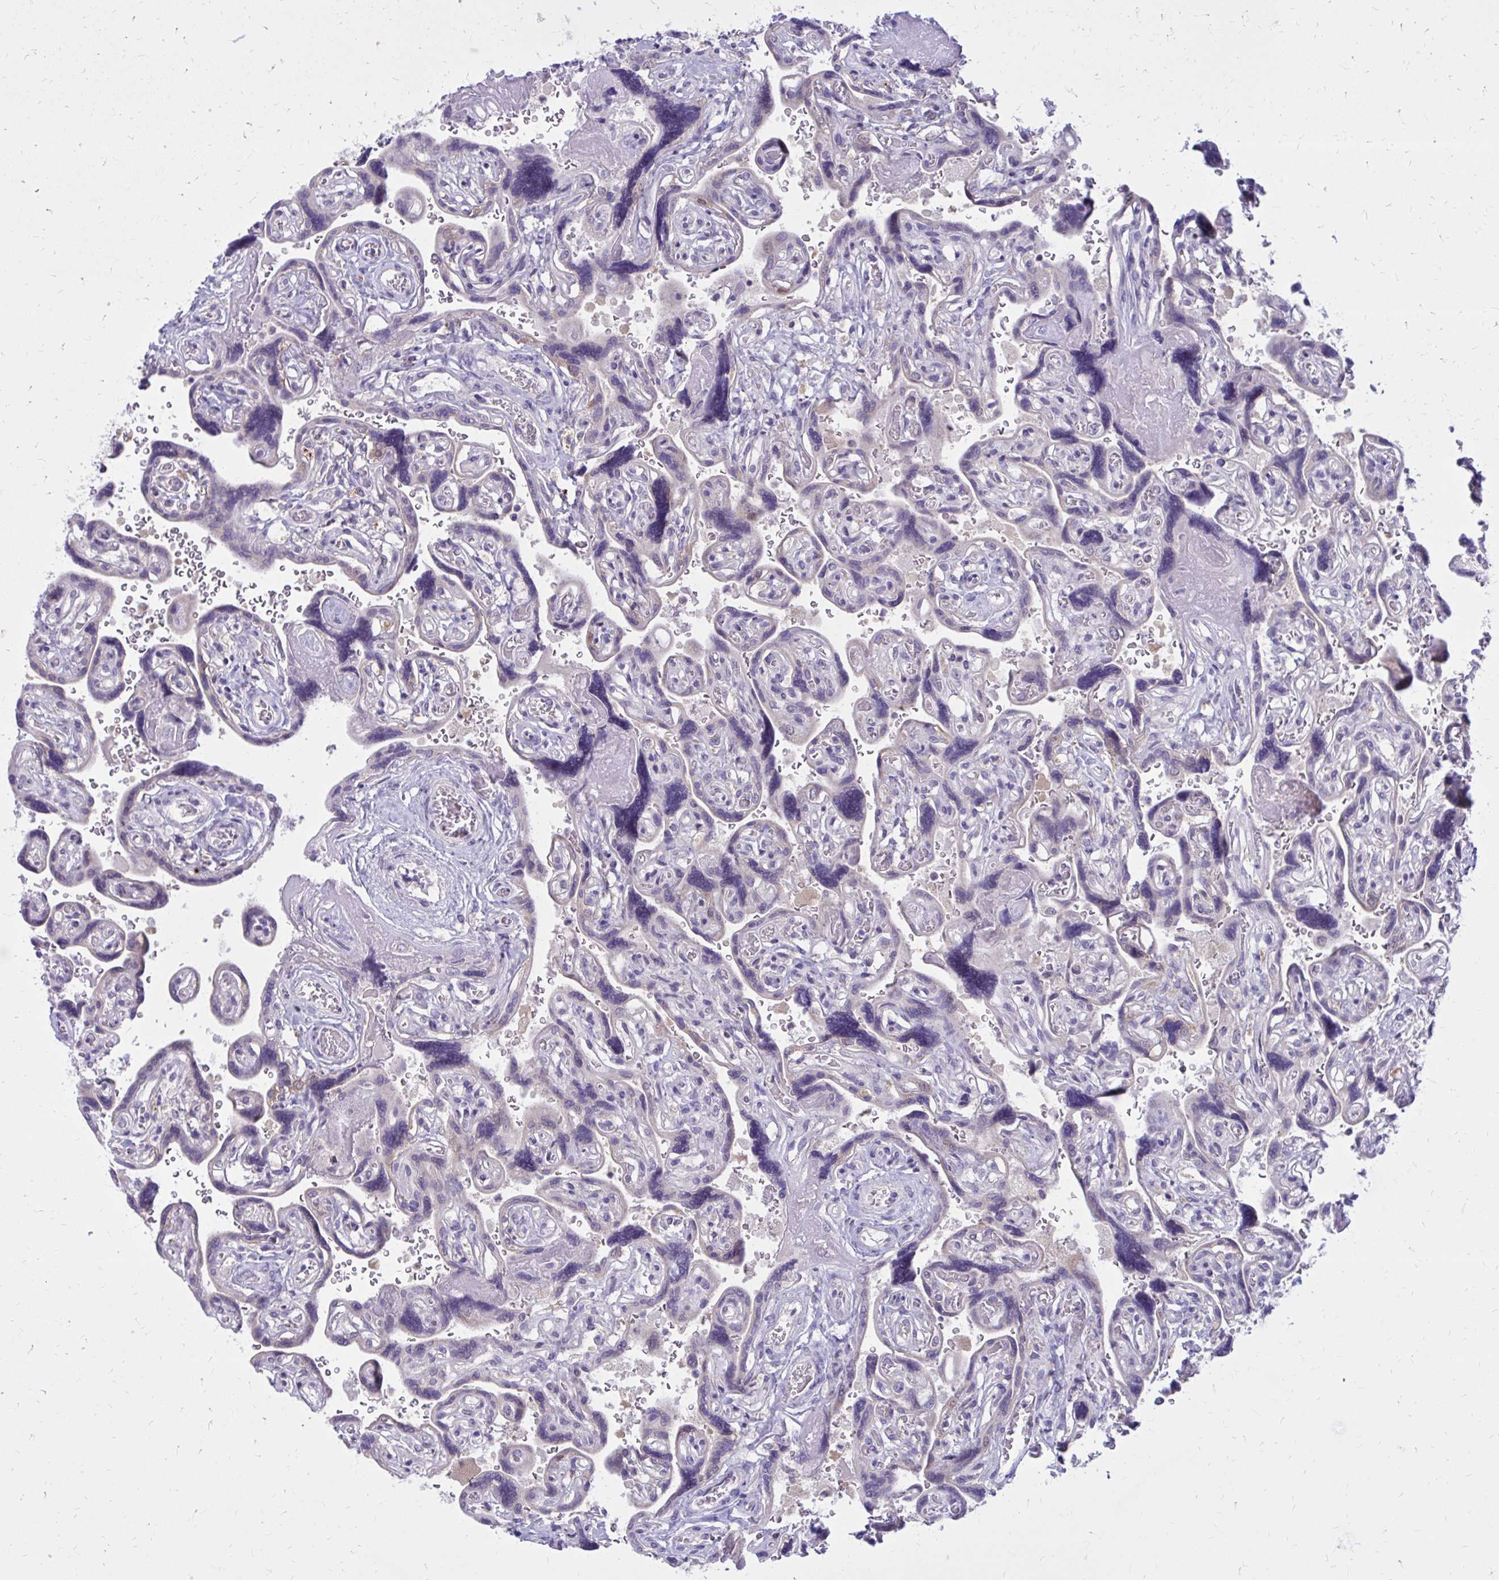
{"staining": {"intensity": "negative", "quantity": "none", "location": "none"}, "tissue": "placenta", "cell_type": "Decidual cells", "image_type": "normal", "snomed": [{"axis": "morphology", "description": "Normal tissue, NOS"}, {"axis": "topography", "description": "Placenta"}], "caption": "IHC micrograph of normal placenta stained for a protein (brown), which exhibits no expression in decidual cells.", "gene": "DBI", "patient": {"sex": "female", "age": 32}}